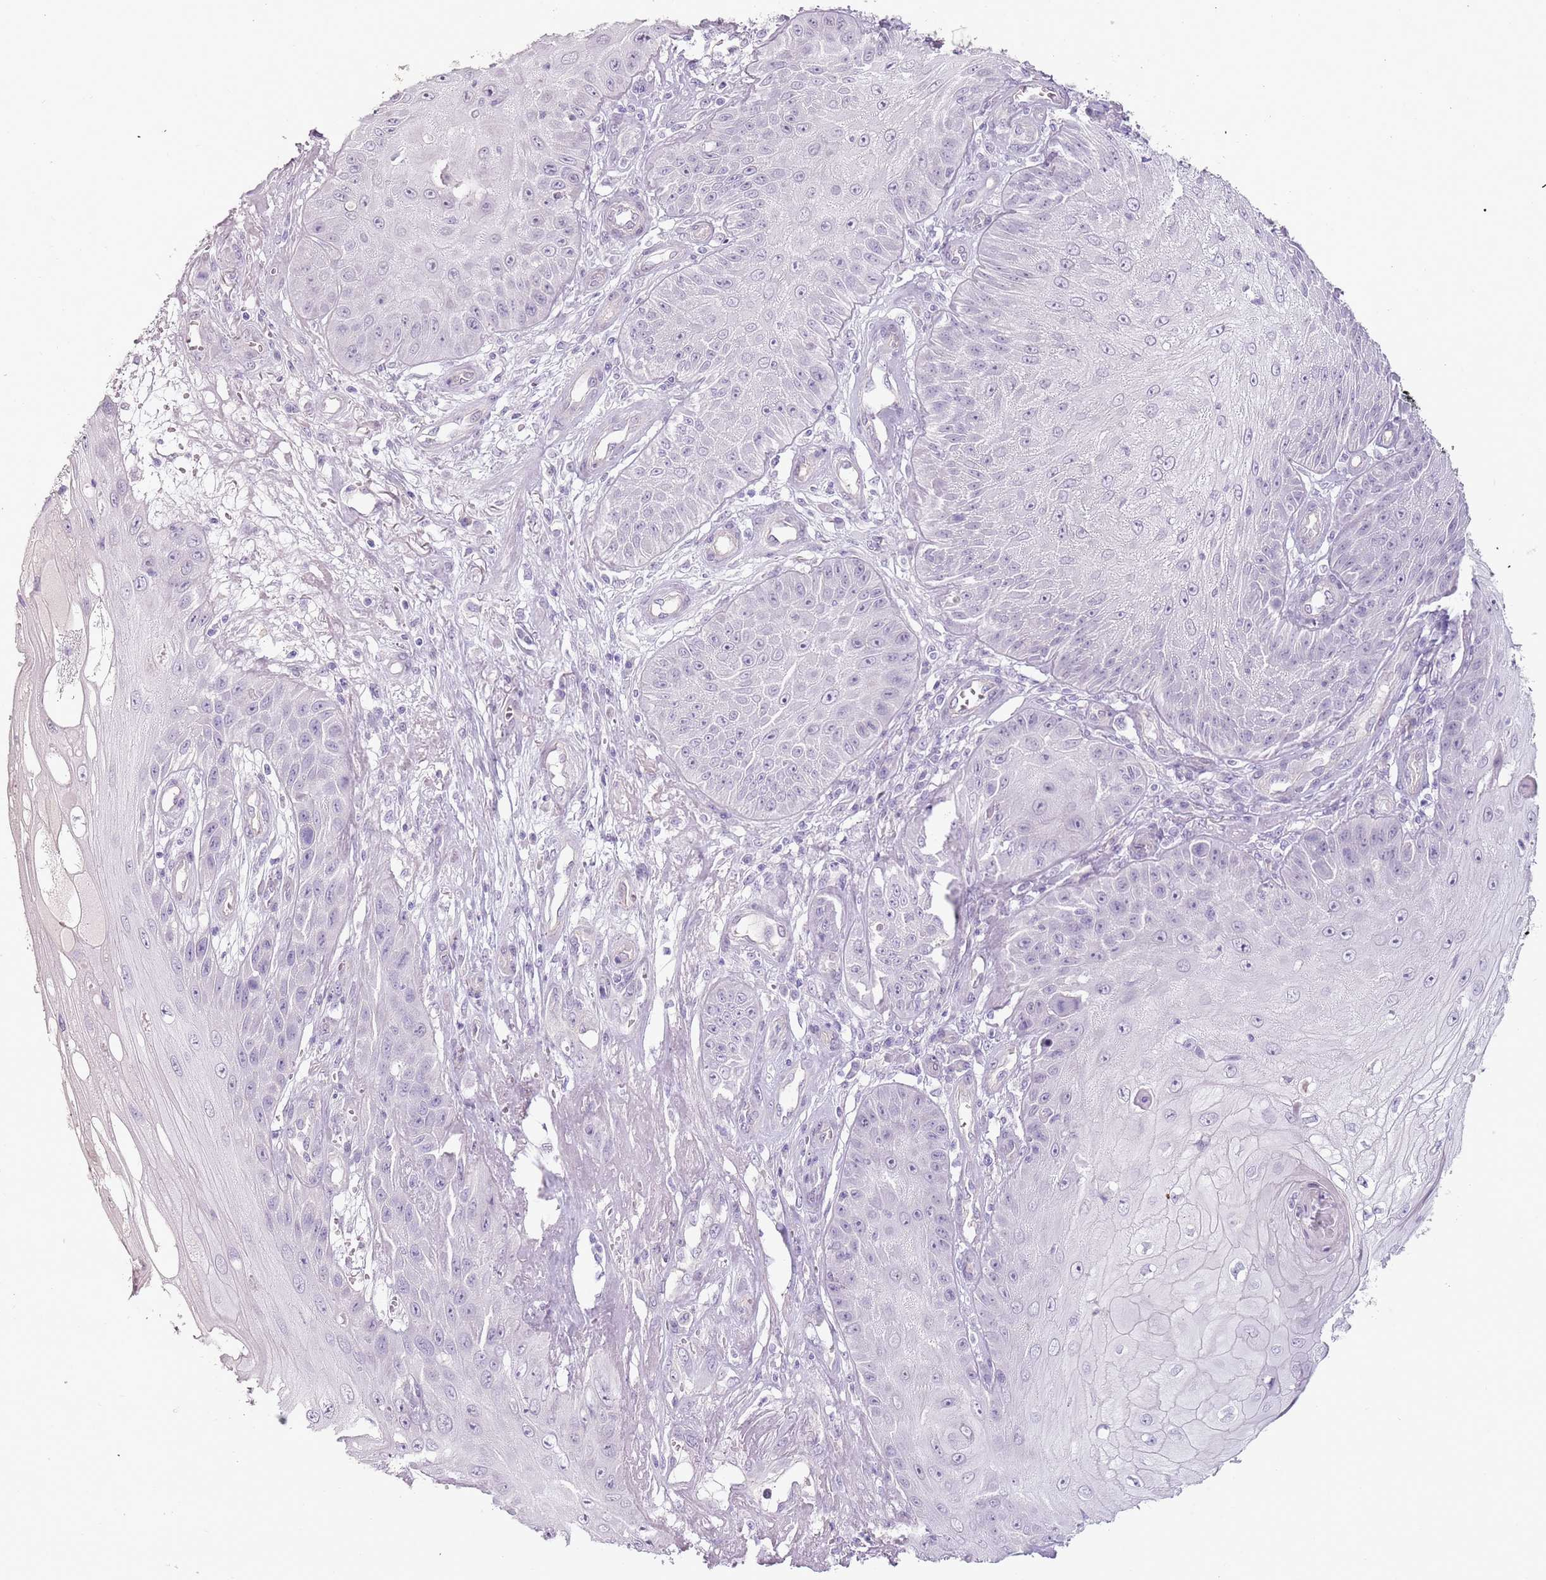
{"staining": {"intensity": "negative", "quantity": "none", "location": "none"}, "tissue": "skin cancer", "cell_type": "Tumor cells", "image_type": "cancer", "snomed": [{"axis": "morphology", "description": "Squamous cell carcinoma, NOS"}, {"axis": "topography", "description": "Skin"}], "caption": "Skin squamous cell carcinoma stained for a protein using immunohistochemistry reveals no positivity tumor cells.", "gene": "RFX2", "patient": {"sex": "male", "age": 70}}